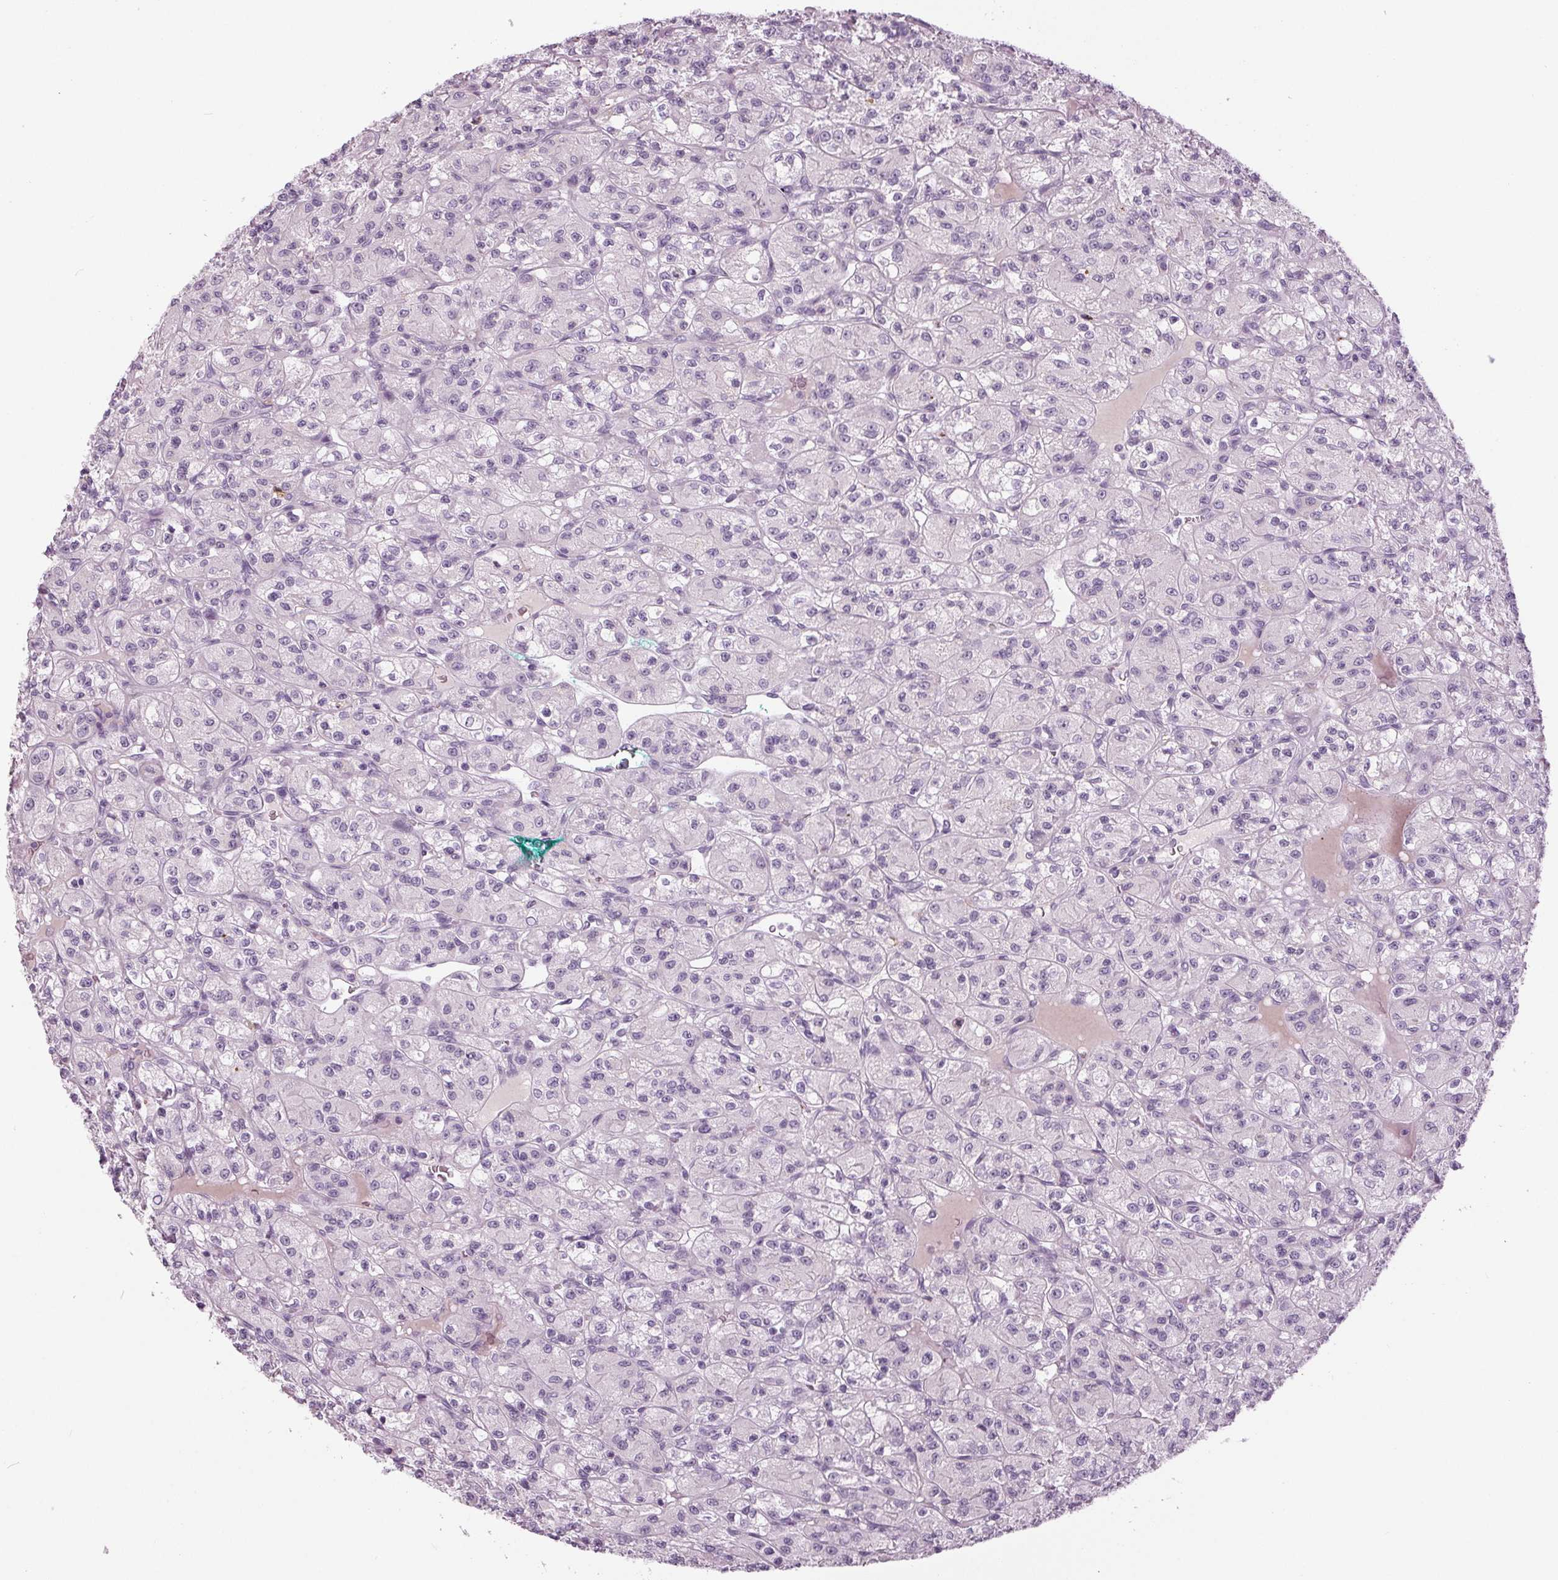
{"staining": {"intensity": "negative", "quantity": "none", "location": "none"}, "tissue": "renal cancer", "cell_type": "Tumor cells", "image_type": "cancer", "snomed": [{"axis": "morphology", "description": "Adenocarcinoma, NOS"}, {"axis": "topography", "description": "Kidney"}], "caption": "Immunohistochemical staining of adenocarcinoma (renal) reveals no significant positivity in tumor cells.", "gene": "CYP3A43", "patient": {"sex": "female", "age": 70}}